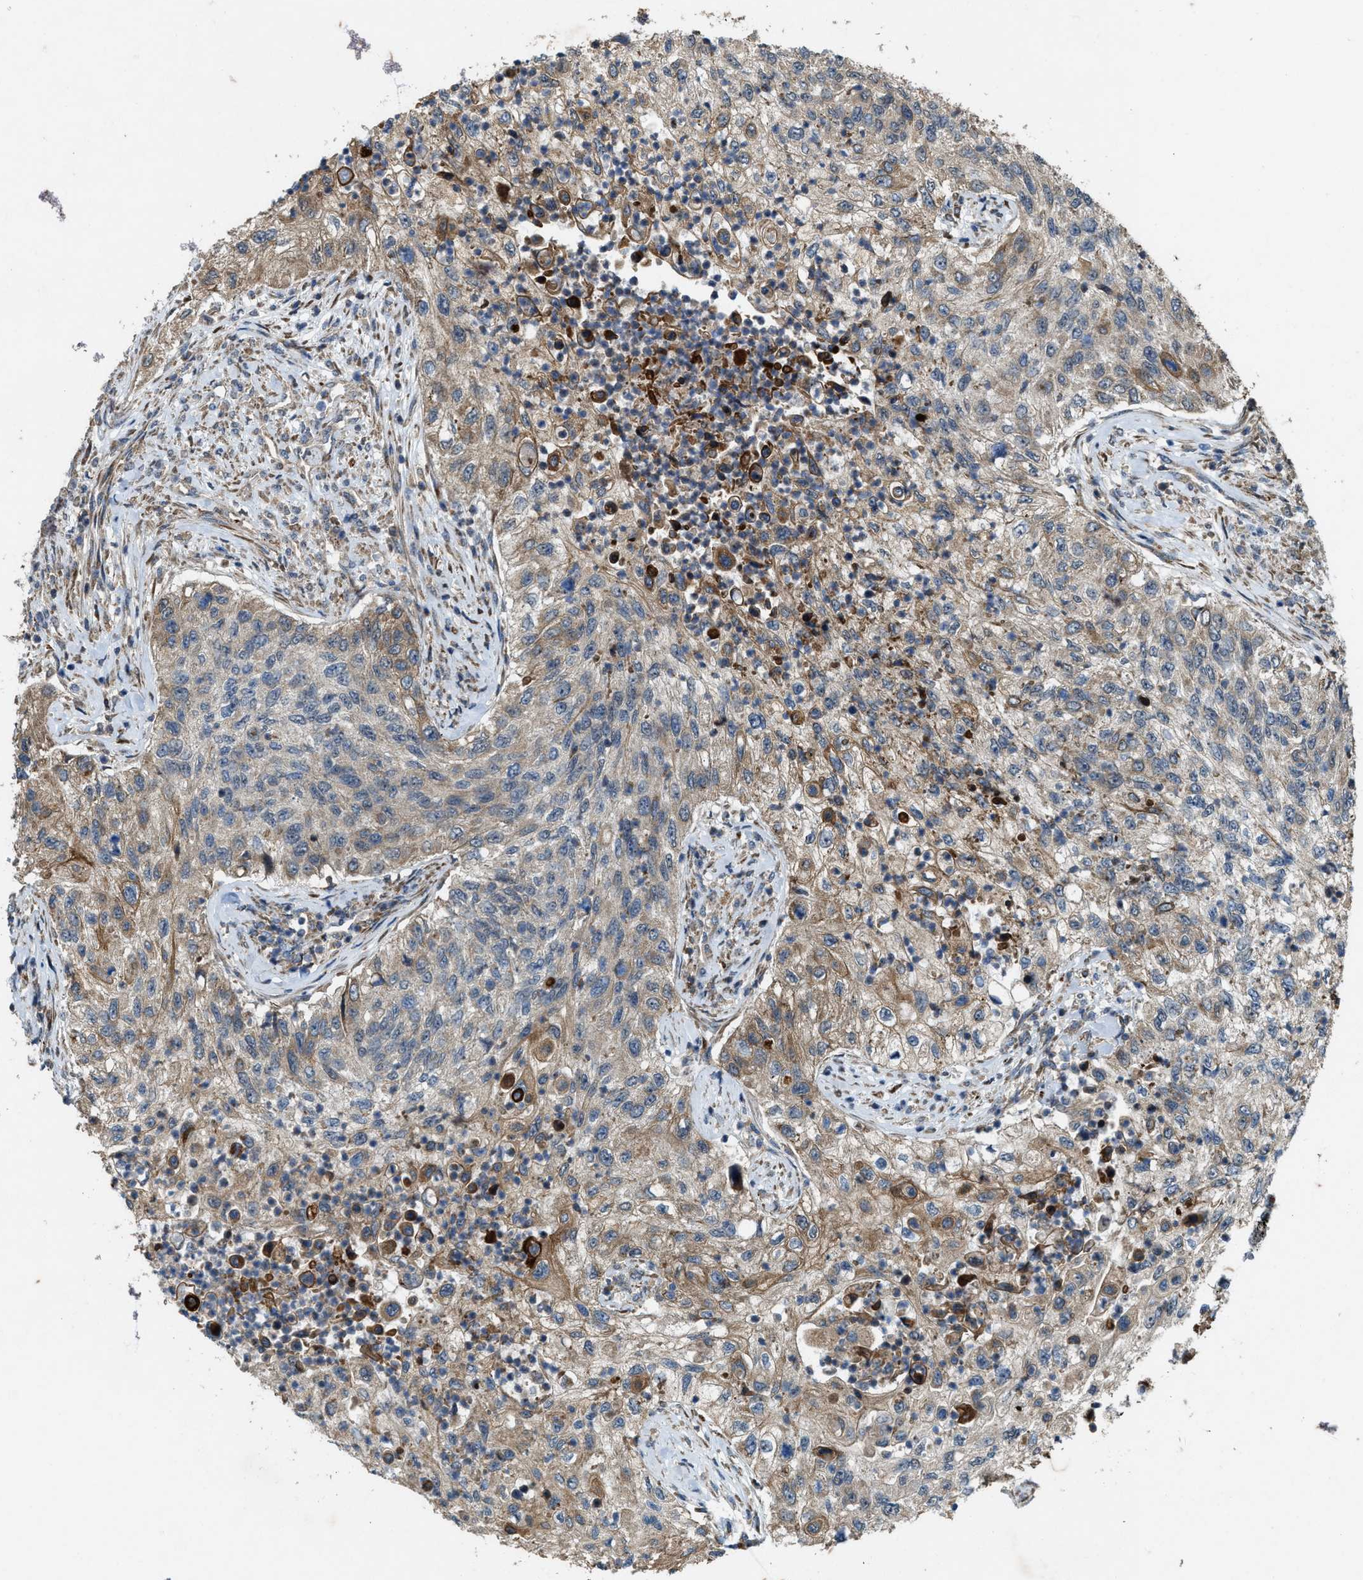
{"staining": {"intensity": "weak", "quantity": "25%-75%", "location": "cytoplasmic/membranous"}, "tissue": "urothelial cancer", "cell_type": "Tumor cells", "image_type": "cancer", "snomed": [{"axis": "morphology", "description": "Urothelial carcinoma, High grade"}, {"axis": "topography", "description": "Urinary bladder"}], "caption": "The immunohistochemical stain highlights weak cytoplasmic/membranous positivity in tumor cells of urothelial carcinoma (high-grade) tissue. (Stains: DAB in brown, nuclei in blue, Microscopy: brightfield microscopy at high magnification).", "gene": "LRRC72", "patient": {"sex": "female", "age": 60}}